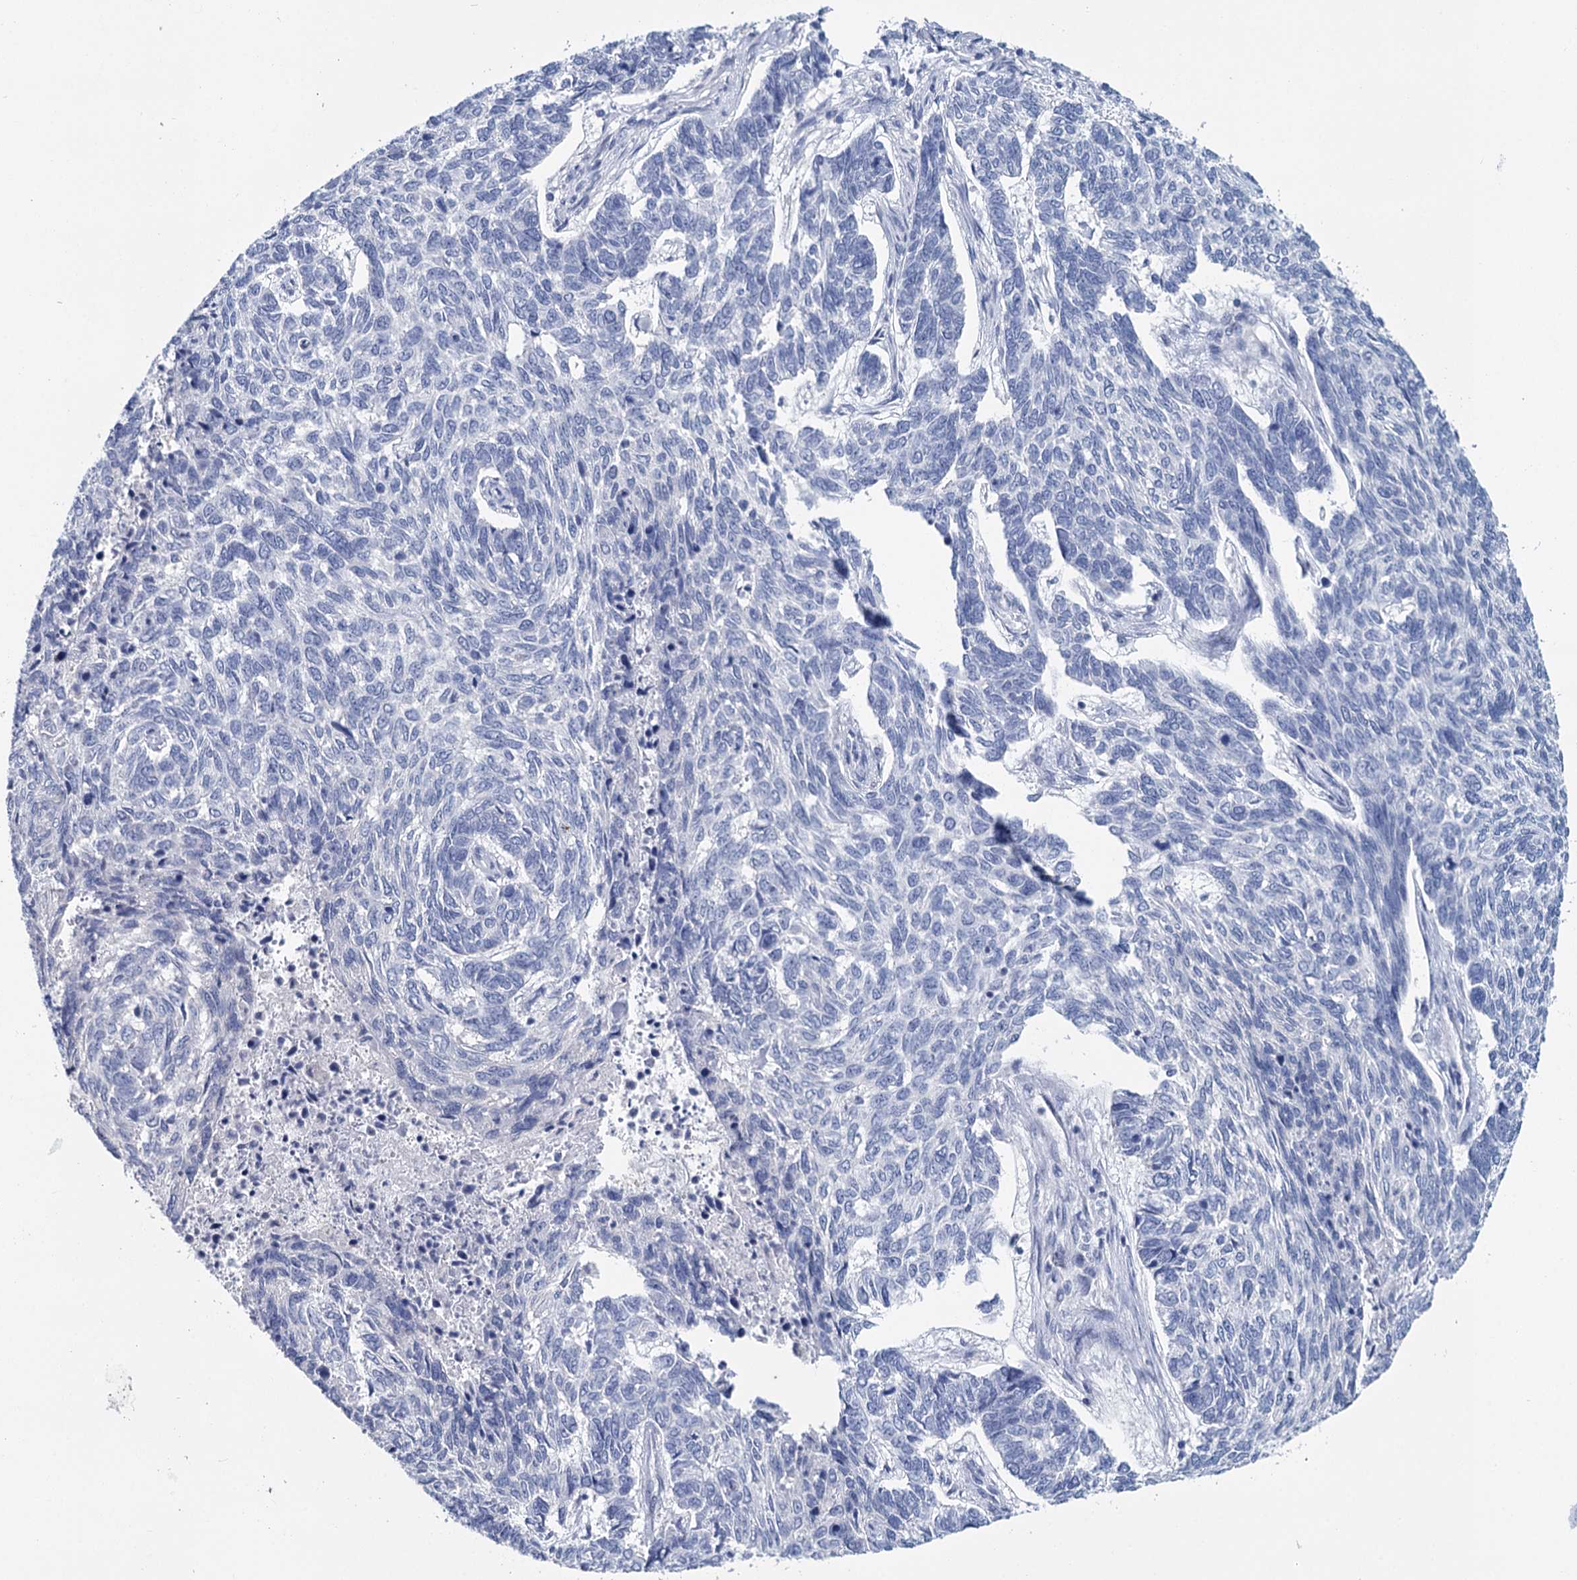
{"staining": {"intensity": "negative", "quantity": "none", "location": "none"}, "tissue": "skin cancer", "cell_type": "Tumor cells", "image_type": "cancer", "snomed": [{"axis": "morphology", "description": "Basal cell carcinoma"}, {"axis": "topography", "description": "Skin"}], "caption": "Skin cancer was stained to show a protein in brown. There is no significant expression in tumor cells.", "gene": "METTL7B", "patient": {"sex": "female", "age": 65}}